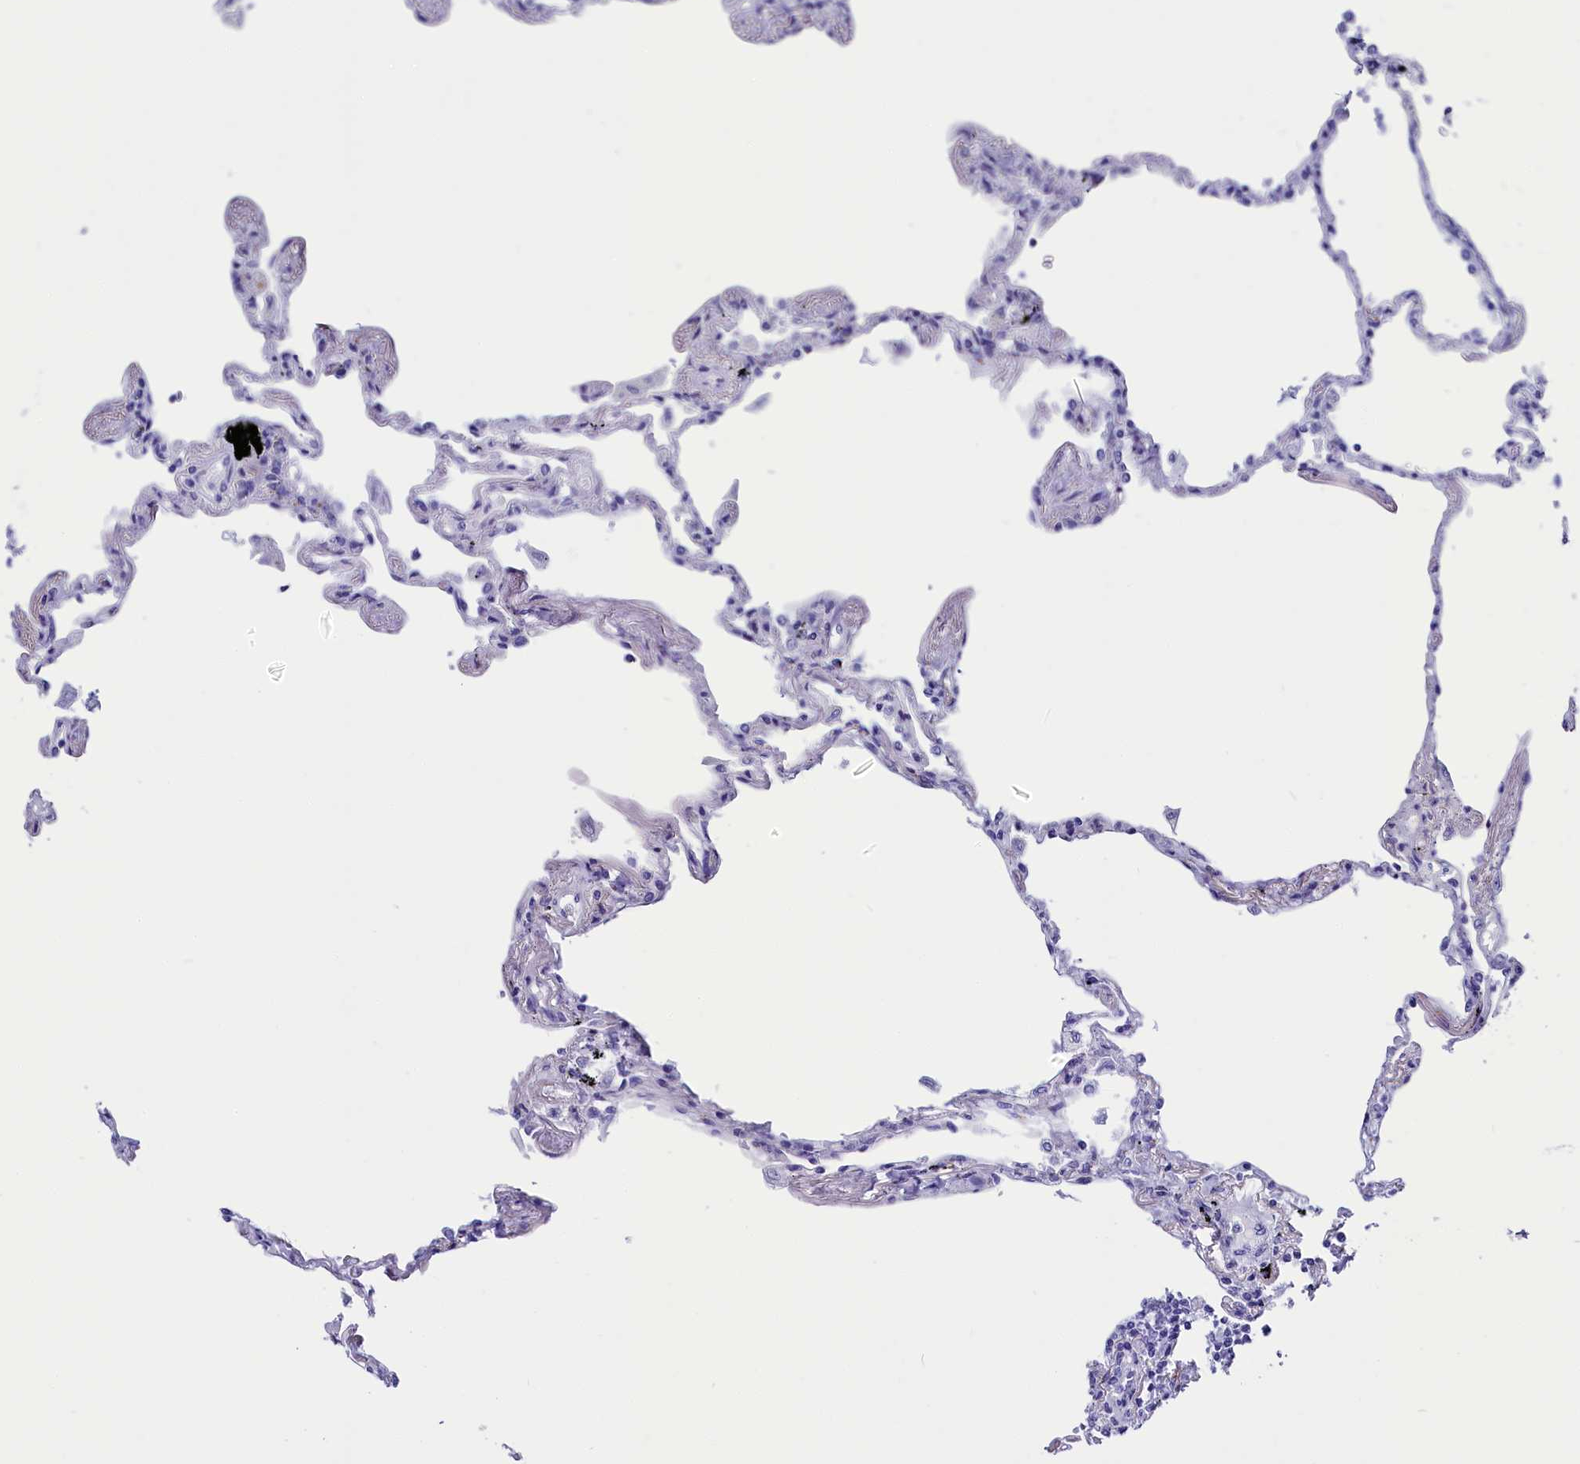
{"staining": {"intensity": "negative", "quantity": "none", "location": "none"}, "tissue": "lung", "cell_type": "Alveolar cells", "image_type": "normal", "snomed": [{"axis": "morphology", "description": "Normal tissue, NOS"}, {"axis": "topography", "description": "Lung"}], "caption": "Immunohistochemistry of normal human lung demonstrates no staining in alveolar cells. (Immunohistochemistry (ihc), brightfield microscopy, high magnification).", "gene": "AP3B2", "patient": {"sex": "female", "age": 67}}